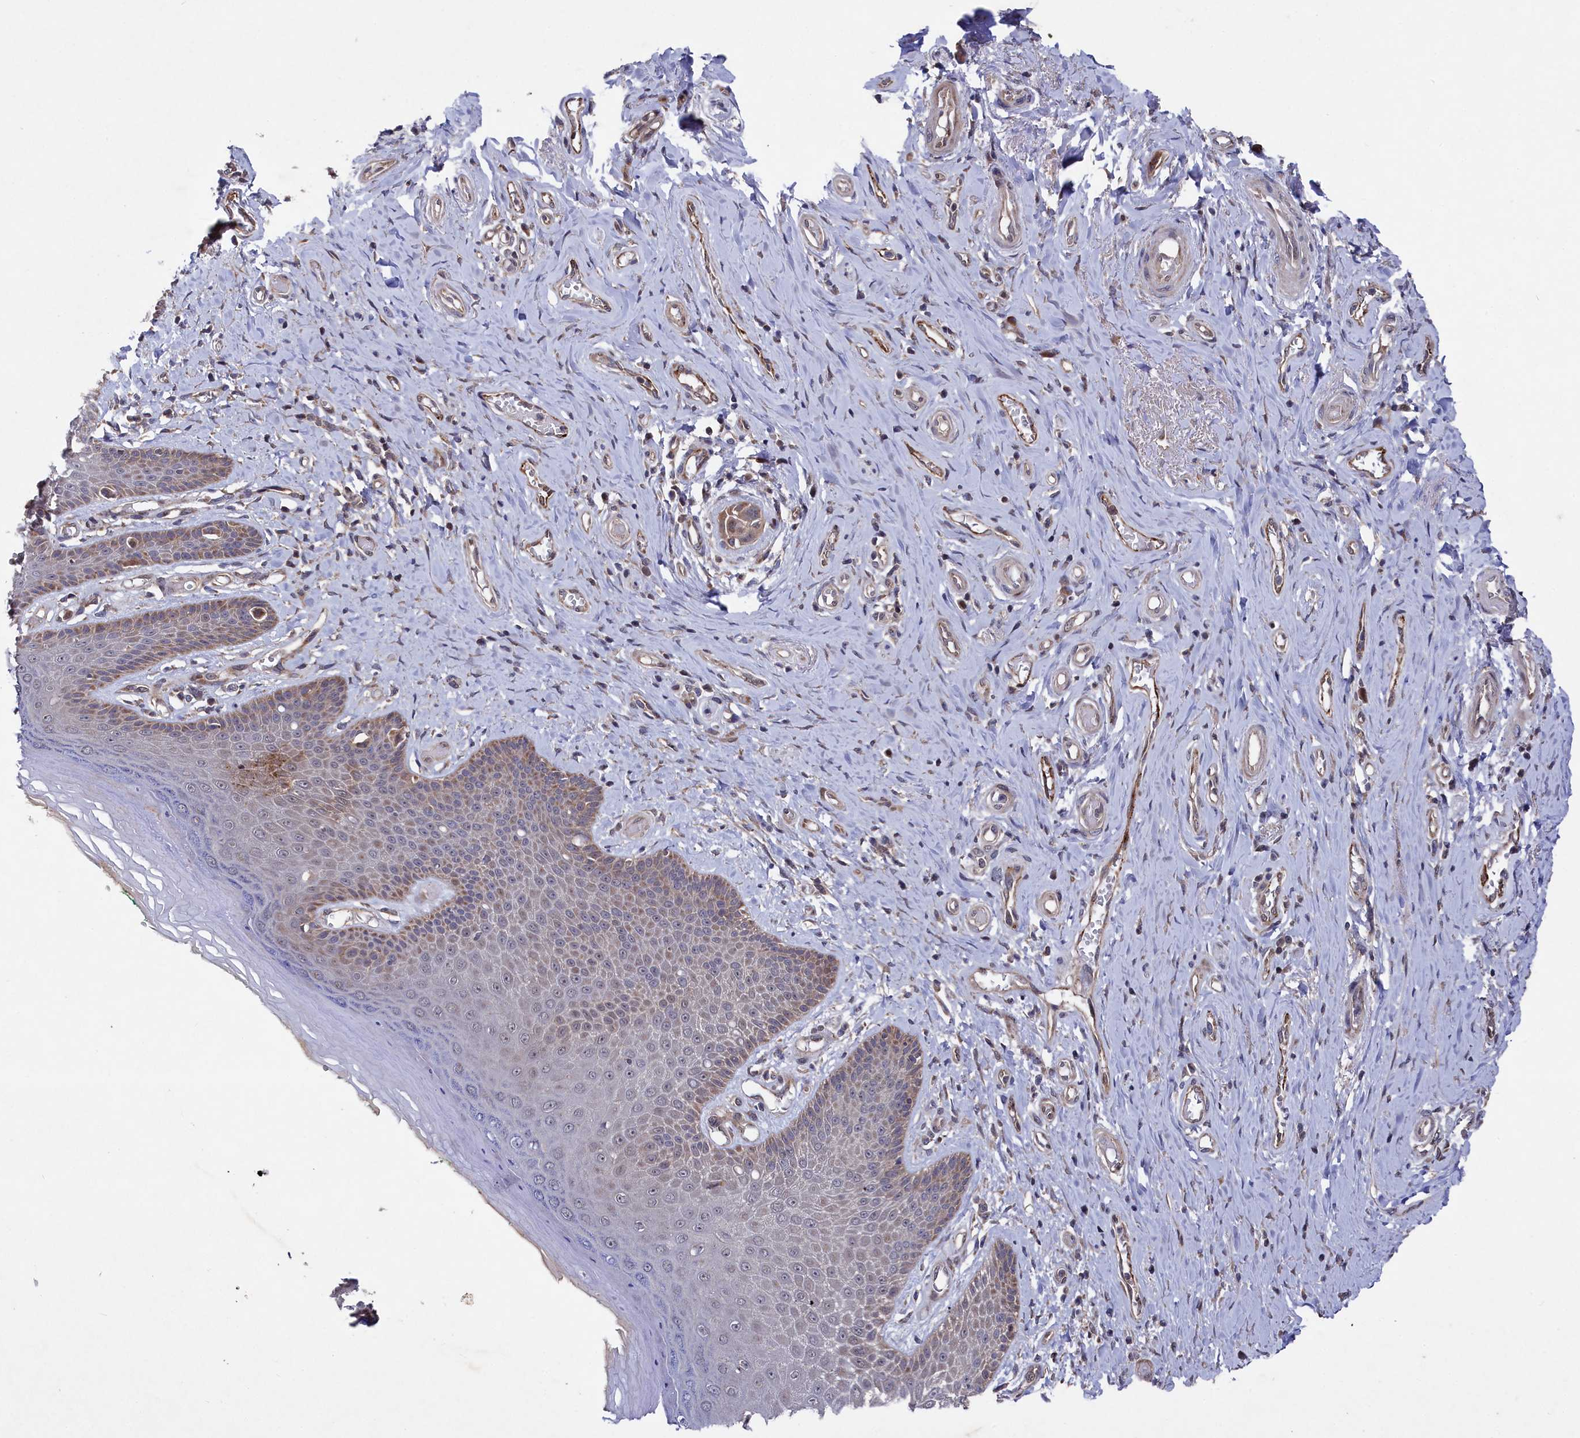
{"staining": {"intensity": "moderate", "quantity": "<25%", "location": "cytoplasmic/membranous"}, "tissue": "skin", "cell_type": "Epidermal cells", "image_type": "normal", "snomed": [{"axis": "morphology", "description": "Normal tissue, NOS"}, {"axis": "topography", "description": "Anal"}], "caption": "Unremarkable skin shows moderate cytoplasmic/membranous expression in approximately <25% of epidermal cells (IHC, brightfield microscopy, high magnification)..", "gene": "SUPV3L1", "patient": {"sex": "male", "age": 78}}